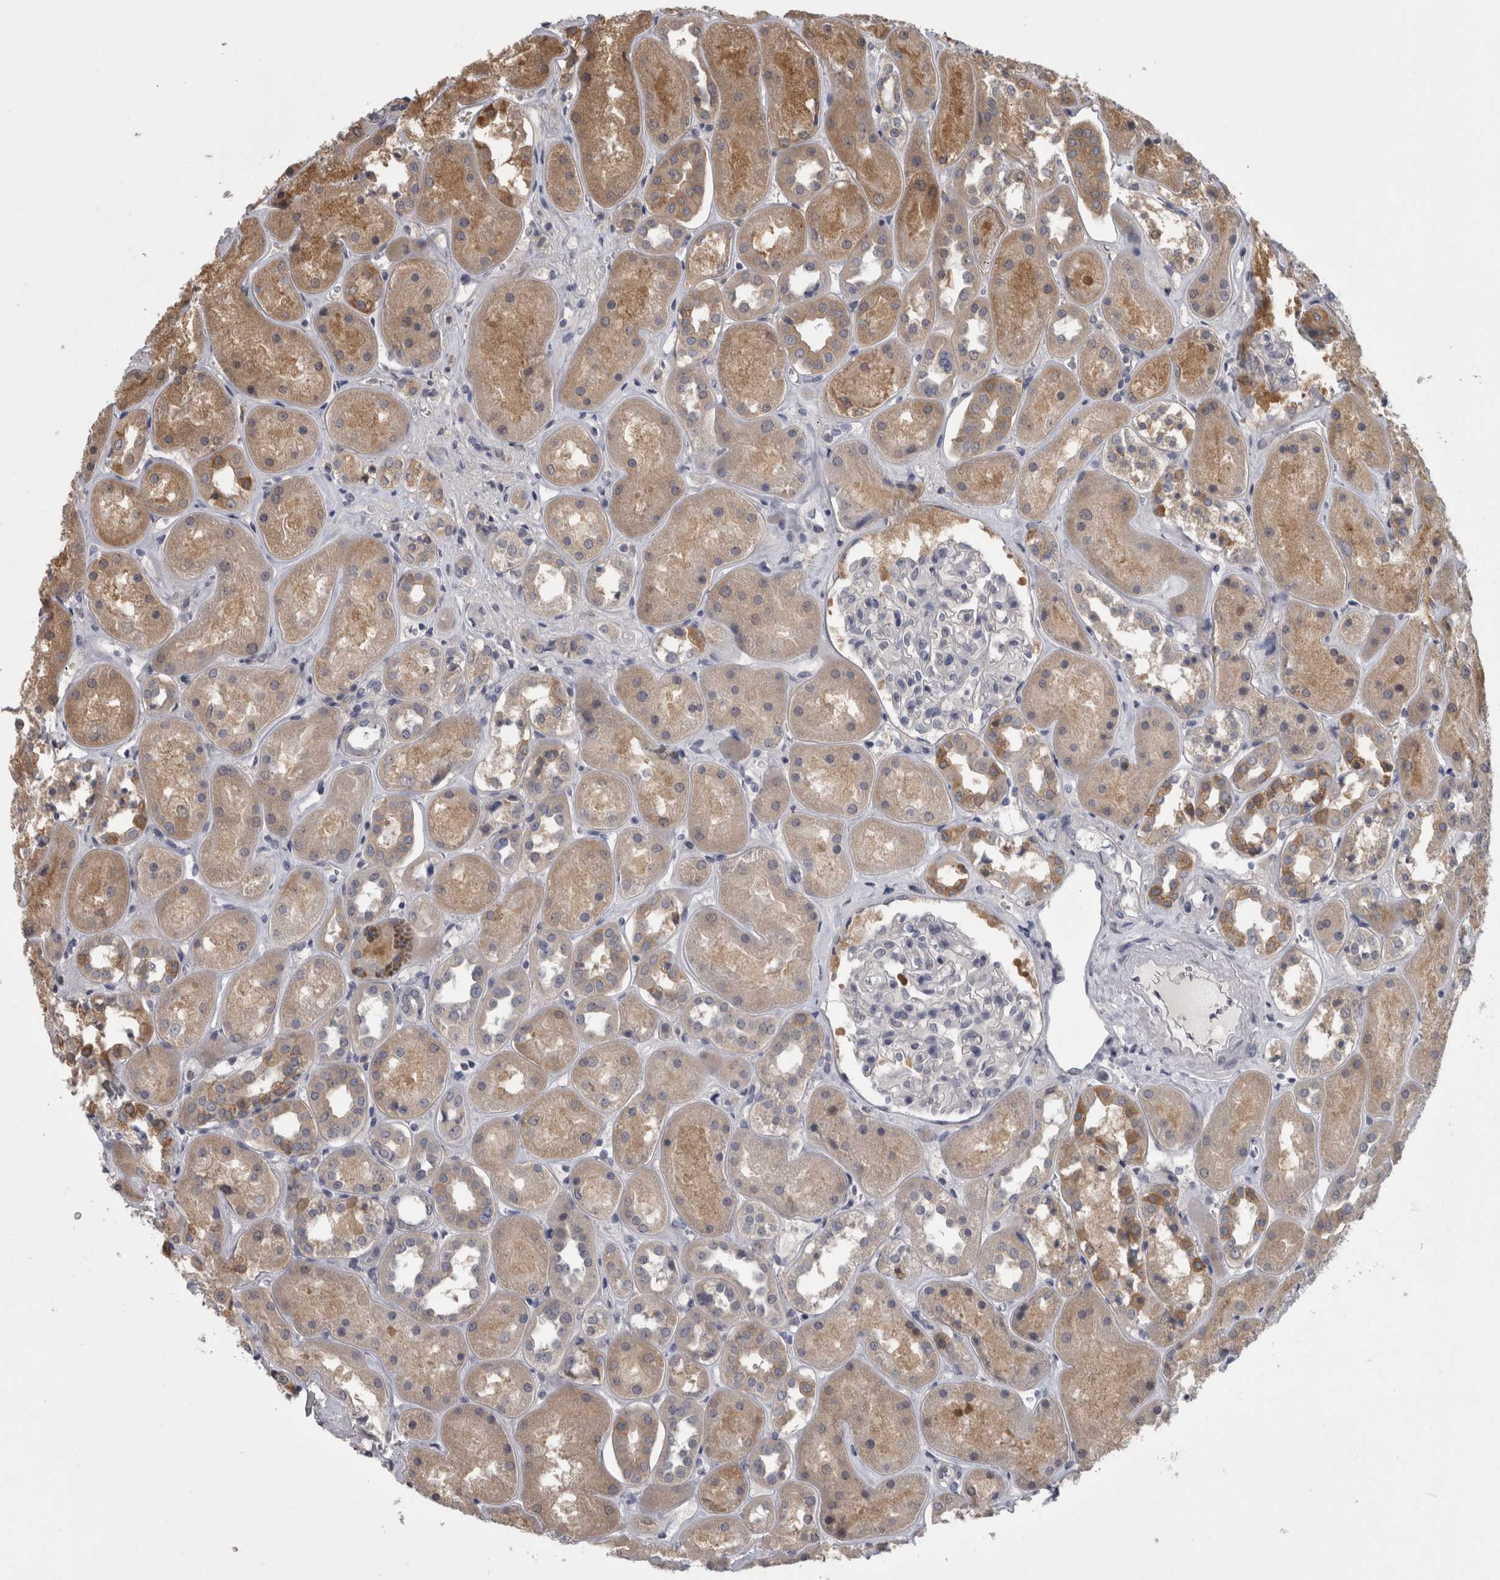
{"staining": {"intensity": "negative", "quantity": "none", "location": "none"}, "tissue": "kidney", "cell_type": "Cells in glomeruli", "image_type": "normal", "snomed": [{"axis": "morphology", "description": "Normal tissue, NOS"}, {"axis": "topography", "description": "Kidney"}], "caption": "Cells in glomeruli show no significant protein expression in normal kidney. Nuclei are stained in blue.", "gene": "APRT", "patient": {"sex": "male", "age": 70}}